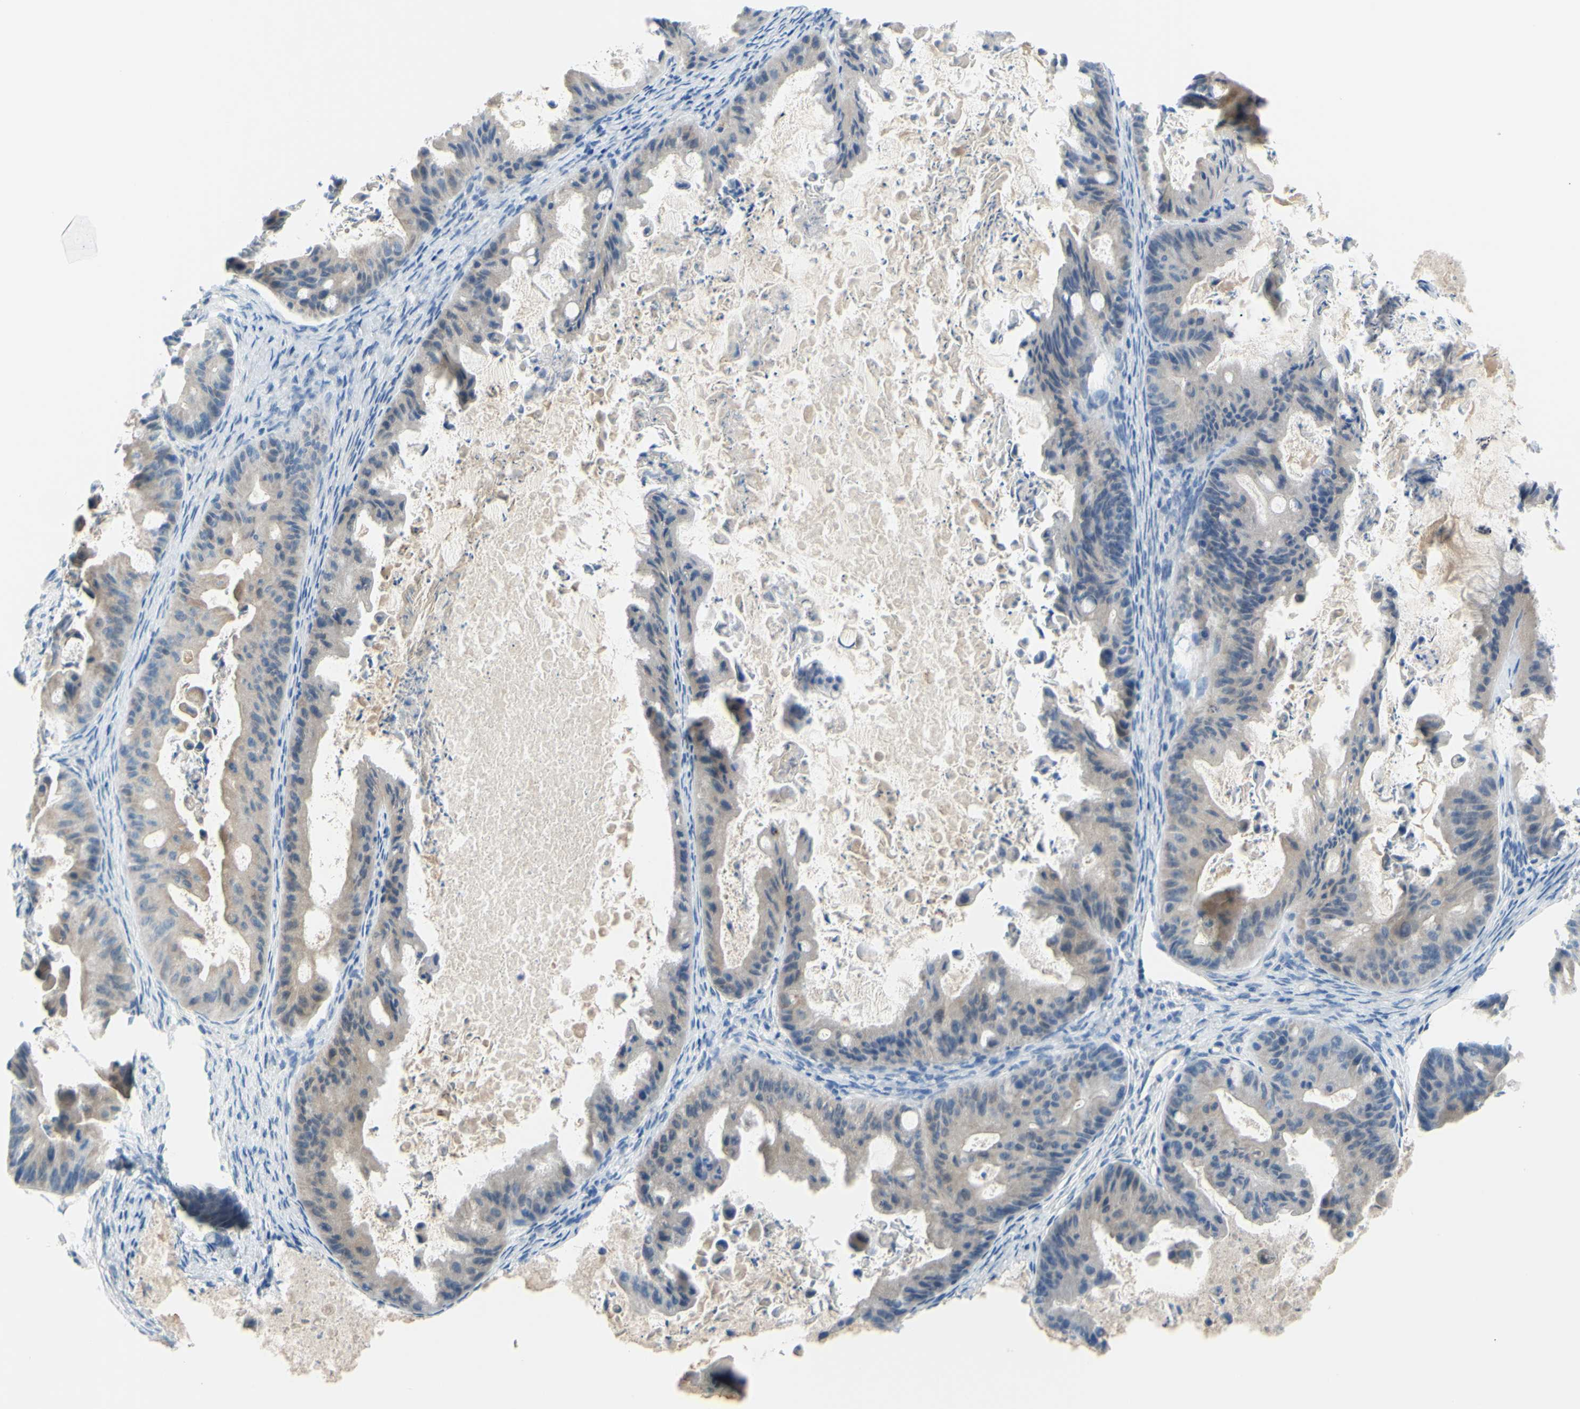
{"staining": {"intensity": "weak", "quantity": ">75%", "location": "cytoplasmic/membranous"}, "tissue": "ovarian cancer", "cell_type": "Tumor cells", "image_type": "cancer", "snomed": [{"axis": "morphology", "description": "Cystadenocarcinoma, mucinous, NOS"}, {"axis": "topography", "description": "Ovary"}], "caption": "DAB (3,3'-diaminobenzidine) immunohistochemical staining of human ovarian cancer (mucinous cystadenocarcinoma) exhibits weak cytoplasmic/membranous protein staining in approximately >75% of tumor cells.", "gene": "SLC1A2", "patient": {"sex": "female", "age": 37}}